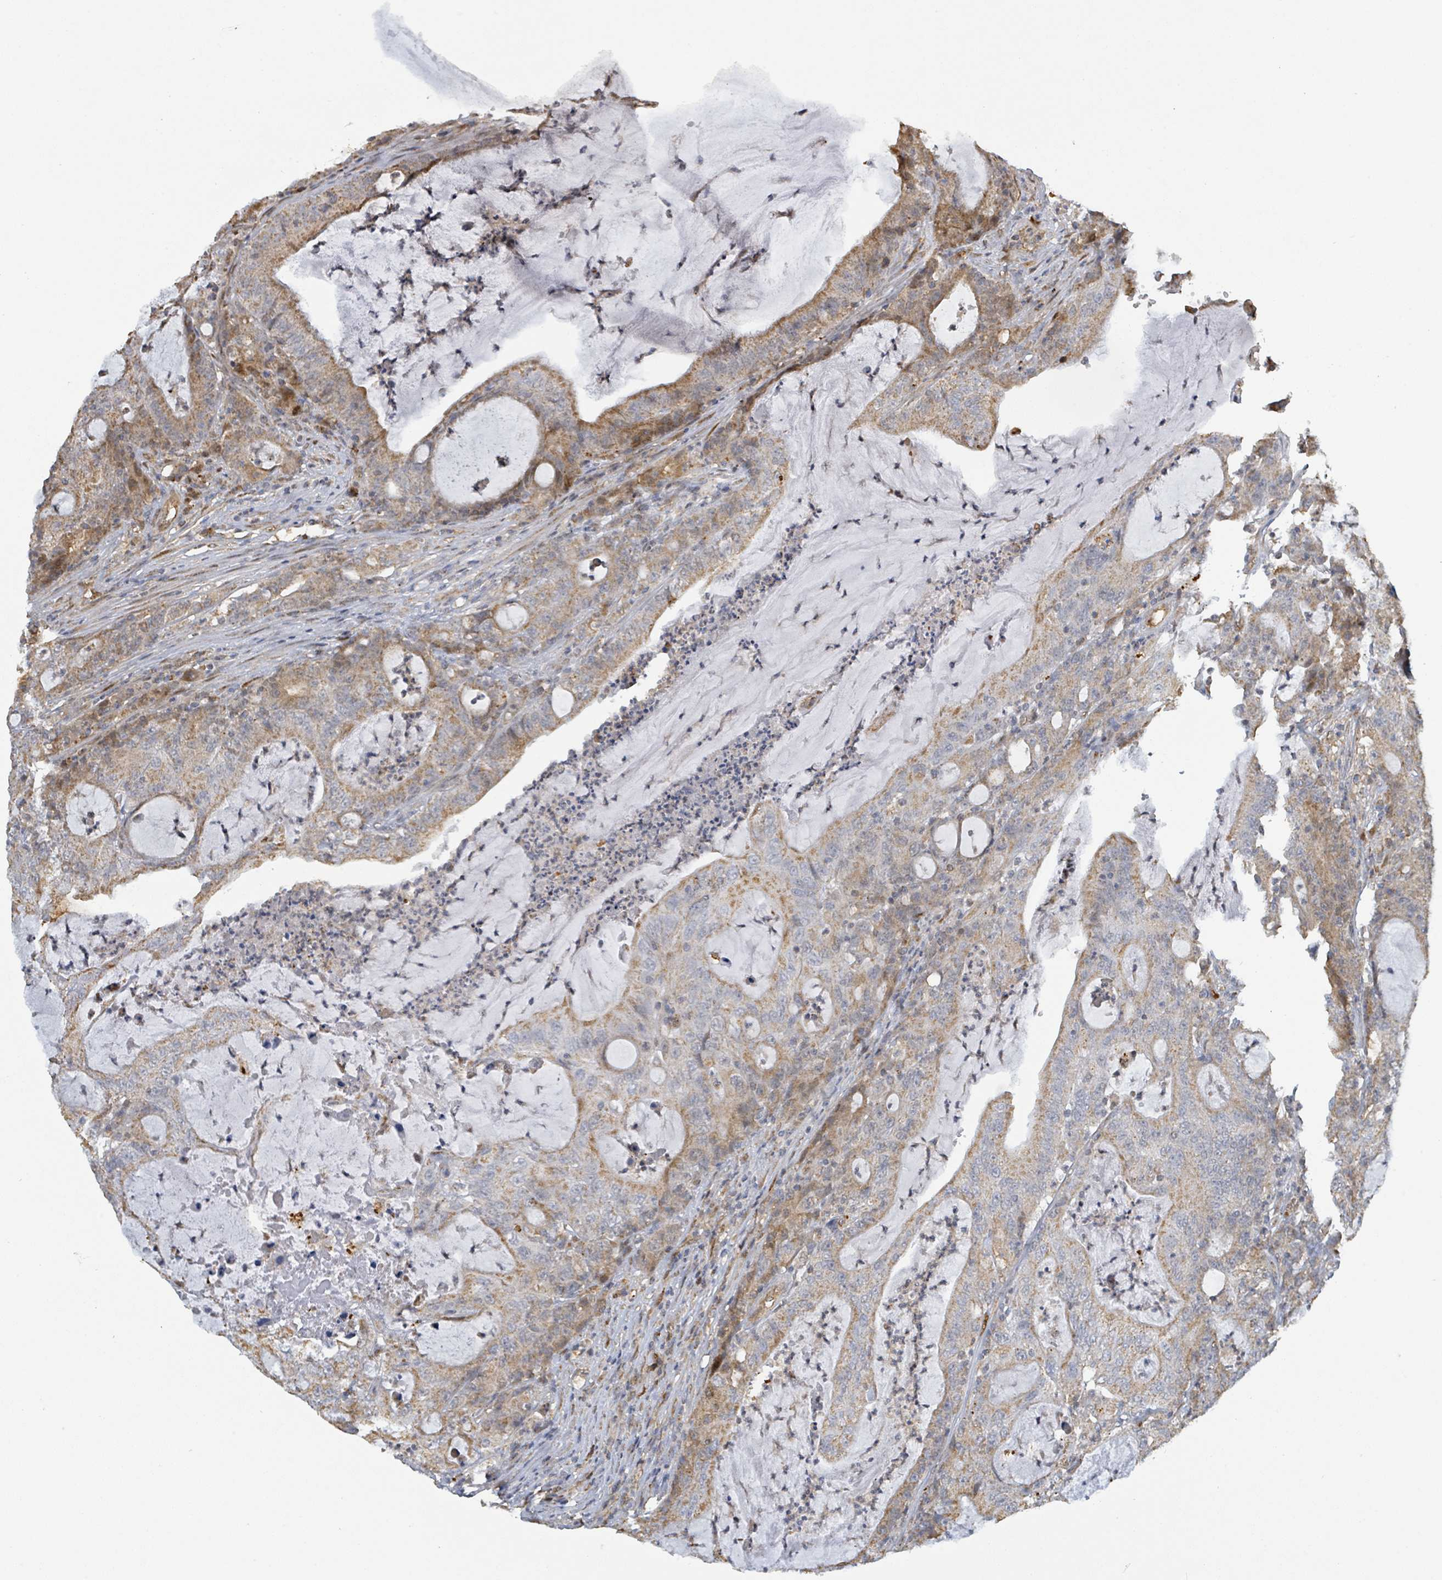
{"staining": {"intensity": "moderate", "quantity": ">75%", "location": "cytoplasmic/membranous"}, "tissue": "colorectal cancer", "cell_type": "Tumor cells", "image_type": "cancer", "snomed": [{"axis": "morphology", "description": "Adenocarcinoma, NOS"}, {"axis": "topography", "description": "Colon"}], "caption": "Immunohistochemistry image of neoplastic tissue: colorectal cancer (adenocarcinoma) stained using IHC demonstrates medium levels of moderate protein expression localized specifically in the cytoplasmic/membranous of tumor cells, appearing as a cytoplasmic/membranous brown color.", "gene": "PSMB7", "patient": {"sex": "male", "age": 83}}